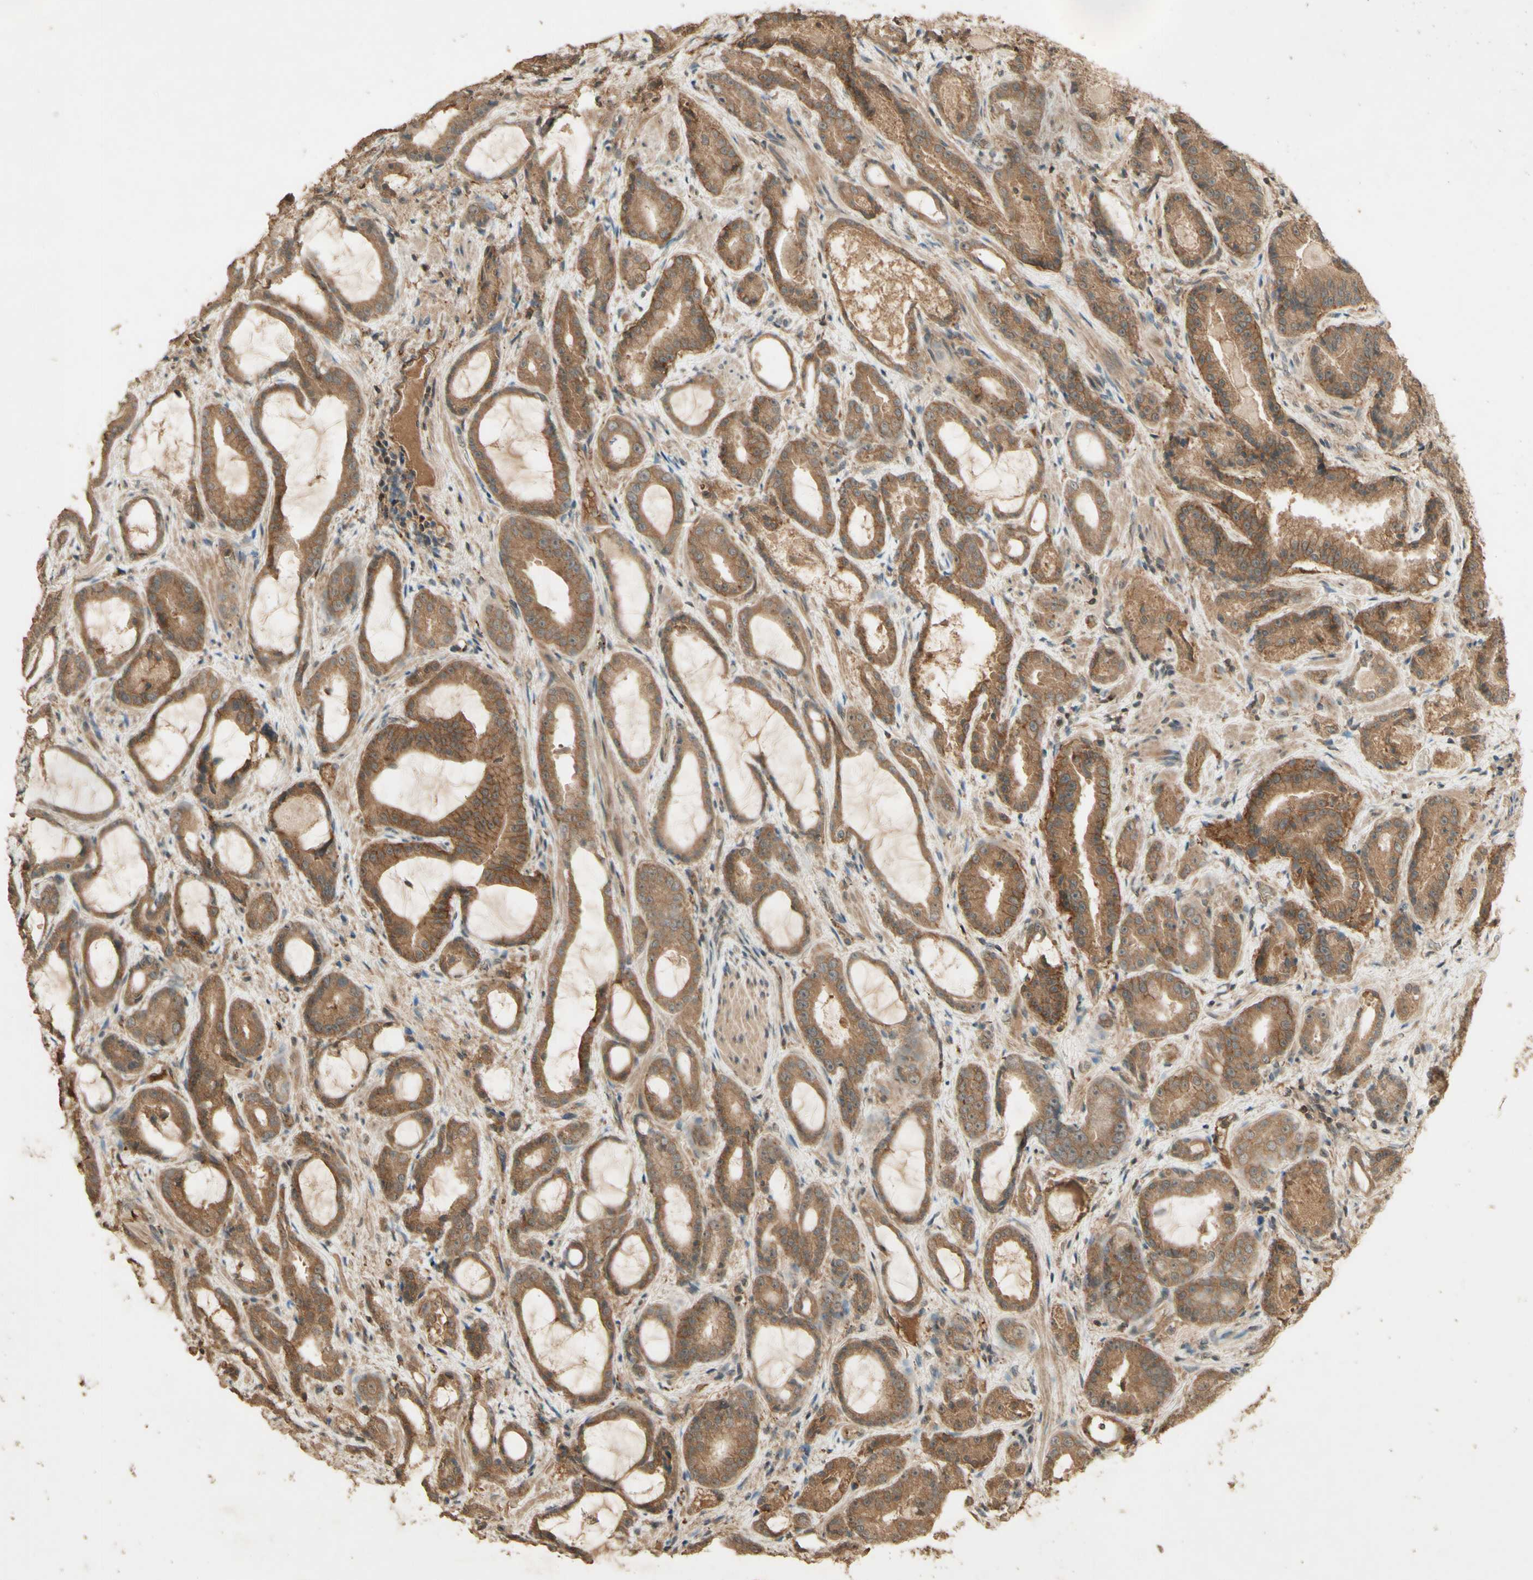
{"staining": {"intensity": "moderate", "quantity": ">75%", "location": "cytoplasmic/membranous"}, "tissue": "prostate cancer", "cell_type": "Tumor cells", "image_type": "cancer", "snomed": [{"axis": "morphology", "description": "Adenocarcinoma, Low grade"}, {"axis": "topography", "description": "Prostate"}], "caption": "Human prostate low-grade adenocarcinoma stained with a brown dye demonstrates moderate cytoplasmic/membranous positive expression in about >75% of tumor cells.", "gene": "SMAD9", "patient": {"sex": "male", "age": 60}}